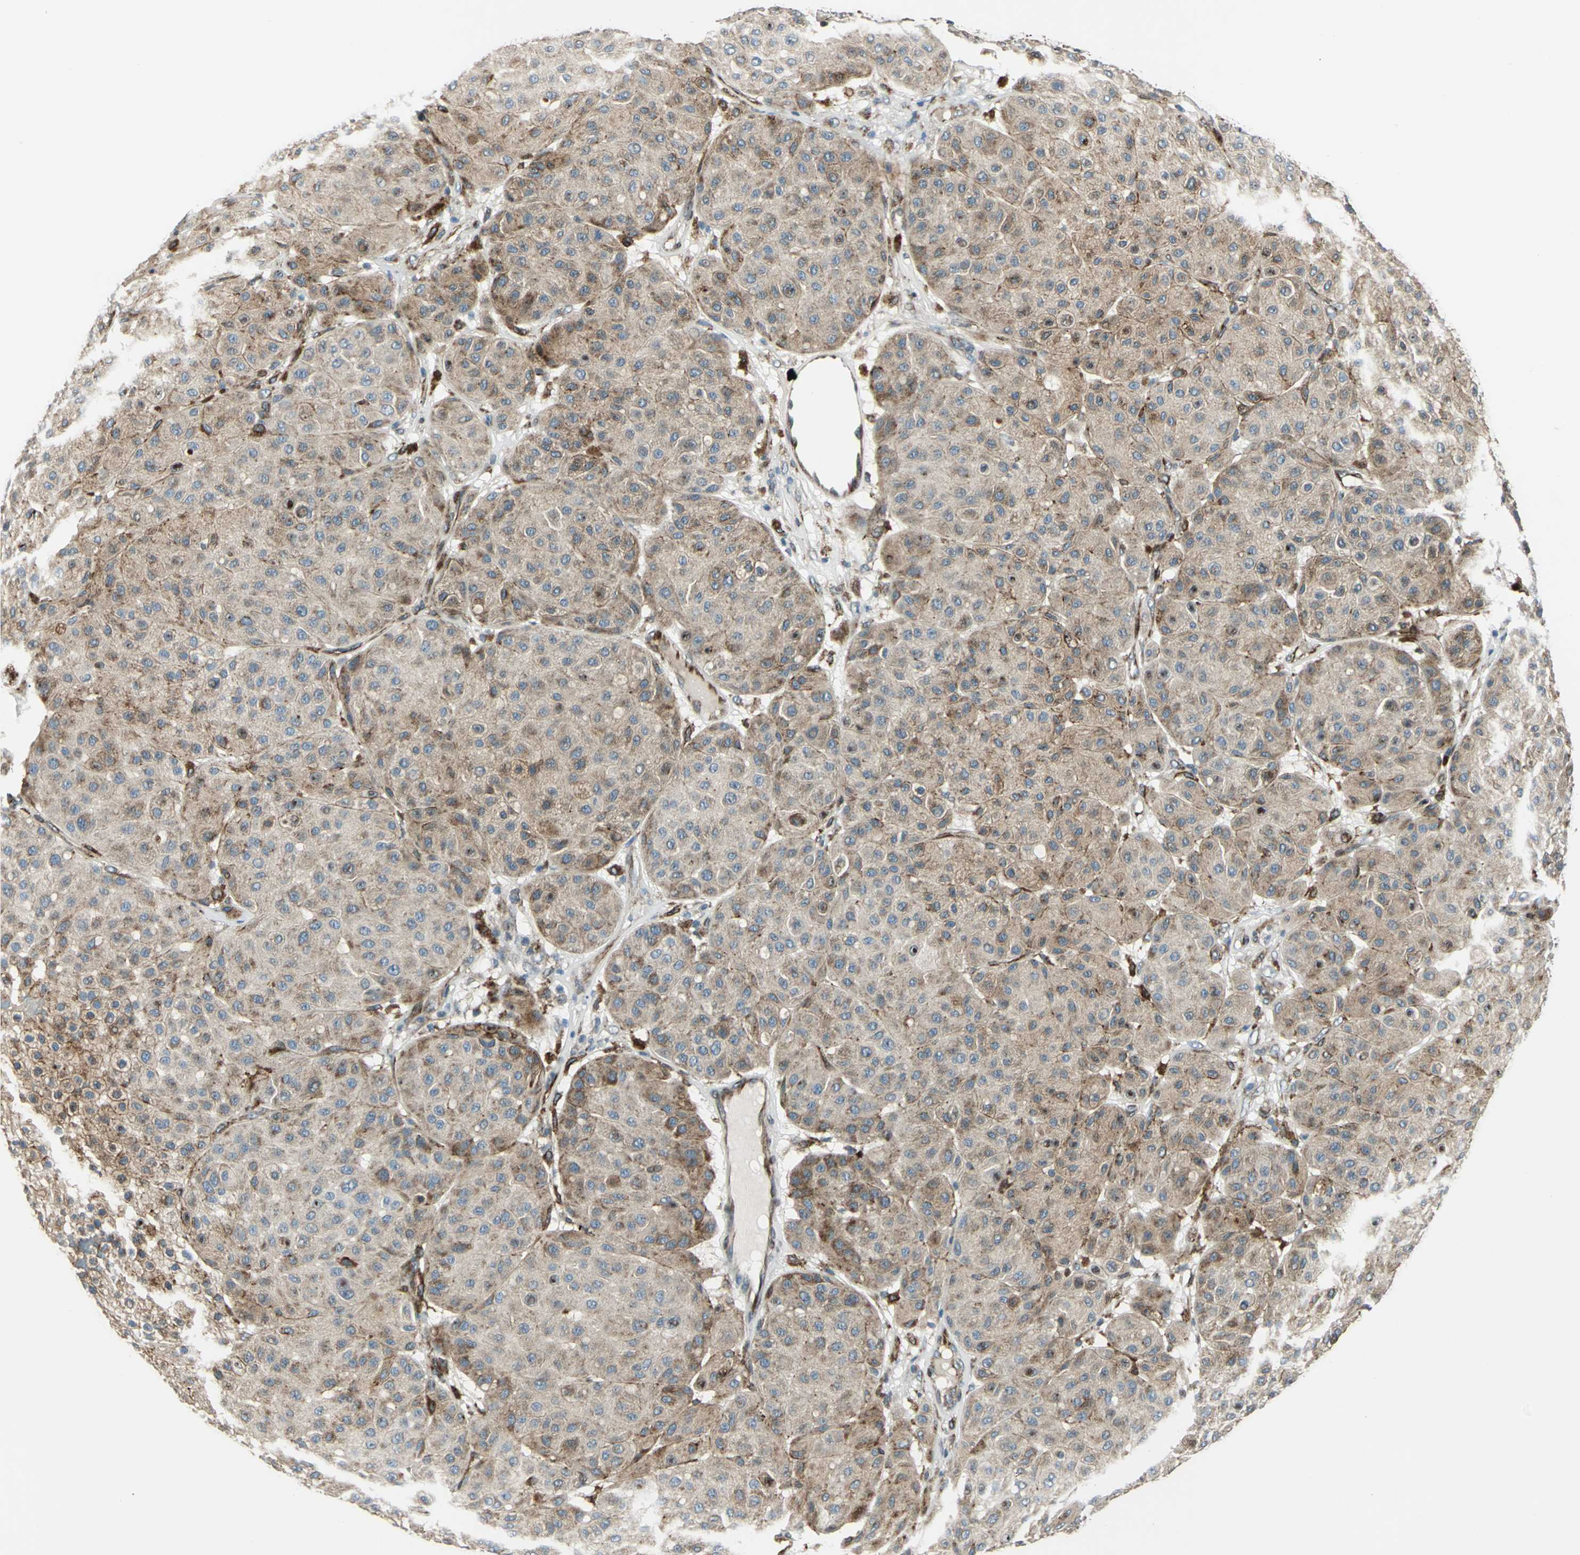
{"staining": {"intensity": "moderate", "quantity": "25%-75%", "location": "cytoplasmic/membranous"}, "tissue": "melanoma", "cell_type": "Tumor cells", "image_type": "cancer", "snomed": [{"axis": "morphology", "description": "Normal tissue, NOS"}, {"axis": "morphology", "description": "Malignant melanoma, Metastatic site"}, {"axis": "topography", "description": "Skin"}], "caption": "Immunohistochemical staining of human malignant melanoma (metastatic site) displays medium levels of moderate cytoplasmic/membranous protein expression in approximately 25%-75% of tumor cells.", "gene": "HTATIP2", "patient": {"sex": "male", "age": 41}}